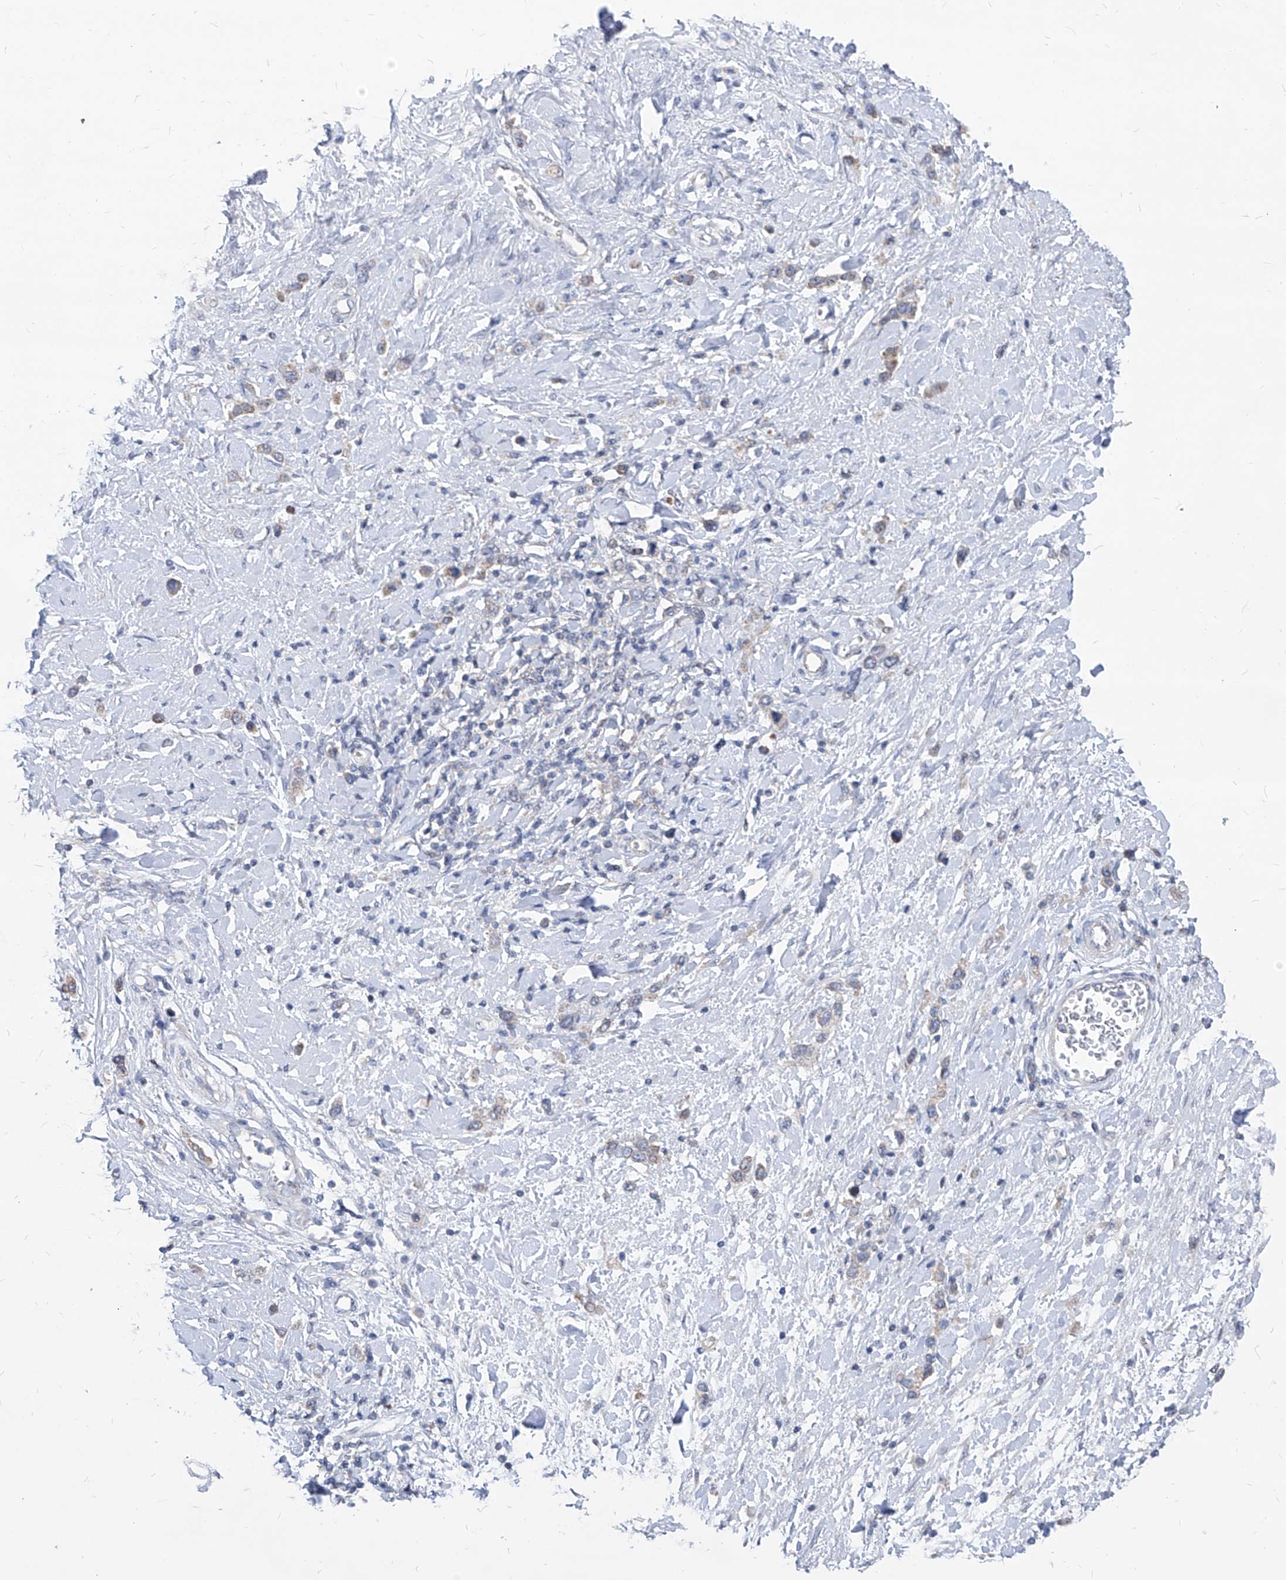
{"staining": {"intensity": "weak", "quantity": "<25%", "location": "cytoplasmic/membranous"}, "tissue": "stomach cancer", "cell_type": "Tumor cells", "image_type": "cancer", "snomed": [{"axis": "morphology", "description": "Adenocarcinoma, NOS"}, {"axis": "topography", "description": "Stomach"}], "caption": "Immunohistochemistry (IHC) image of neoplastic tissue: human stomach adenocarcinoma stained with DAB (3,3'-diaminobenzidine) shows no significant protein positivity in tumor cells.", "gene": "AGPS", "patient": {"sex": "female", "age": 65}}